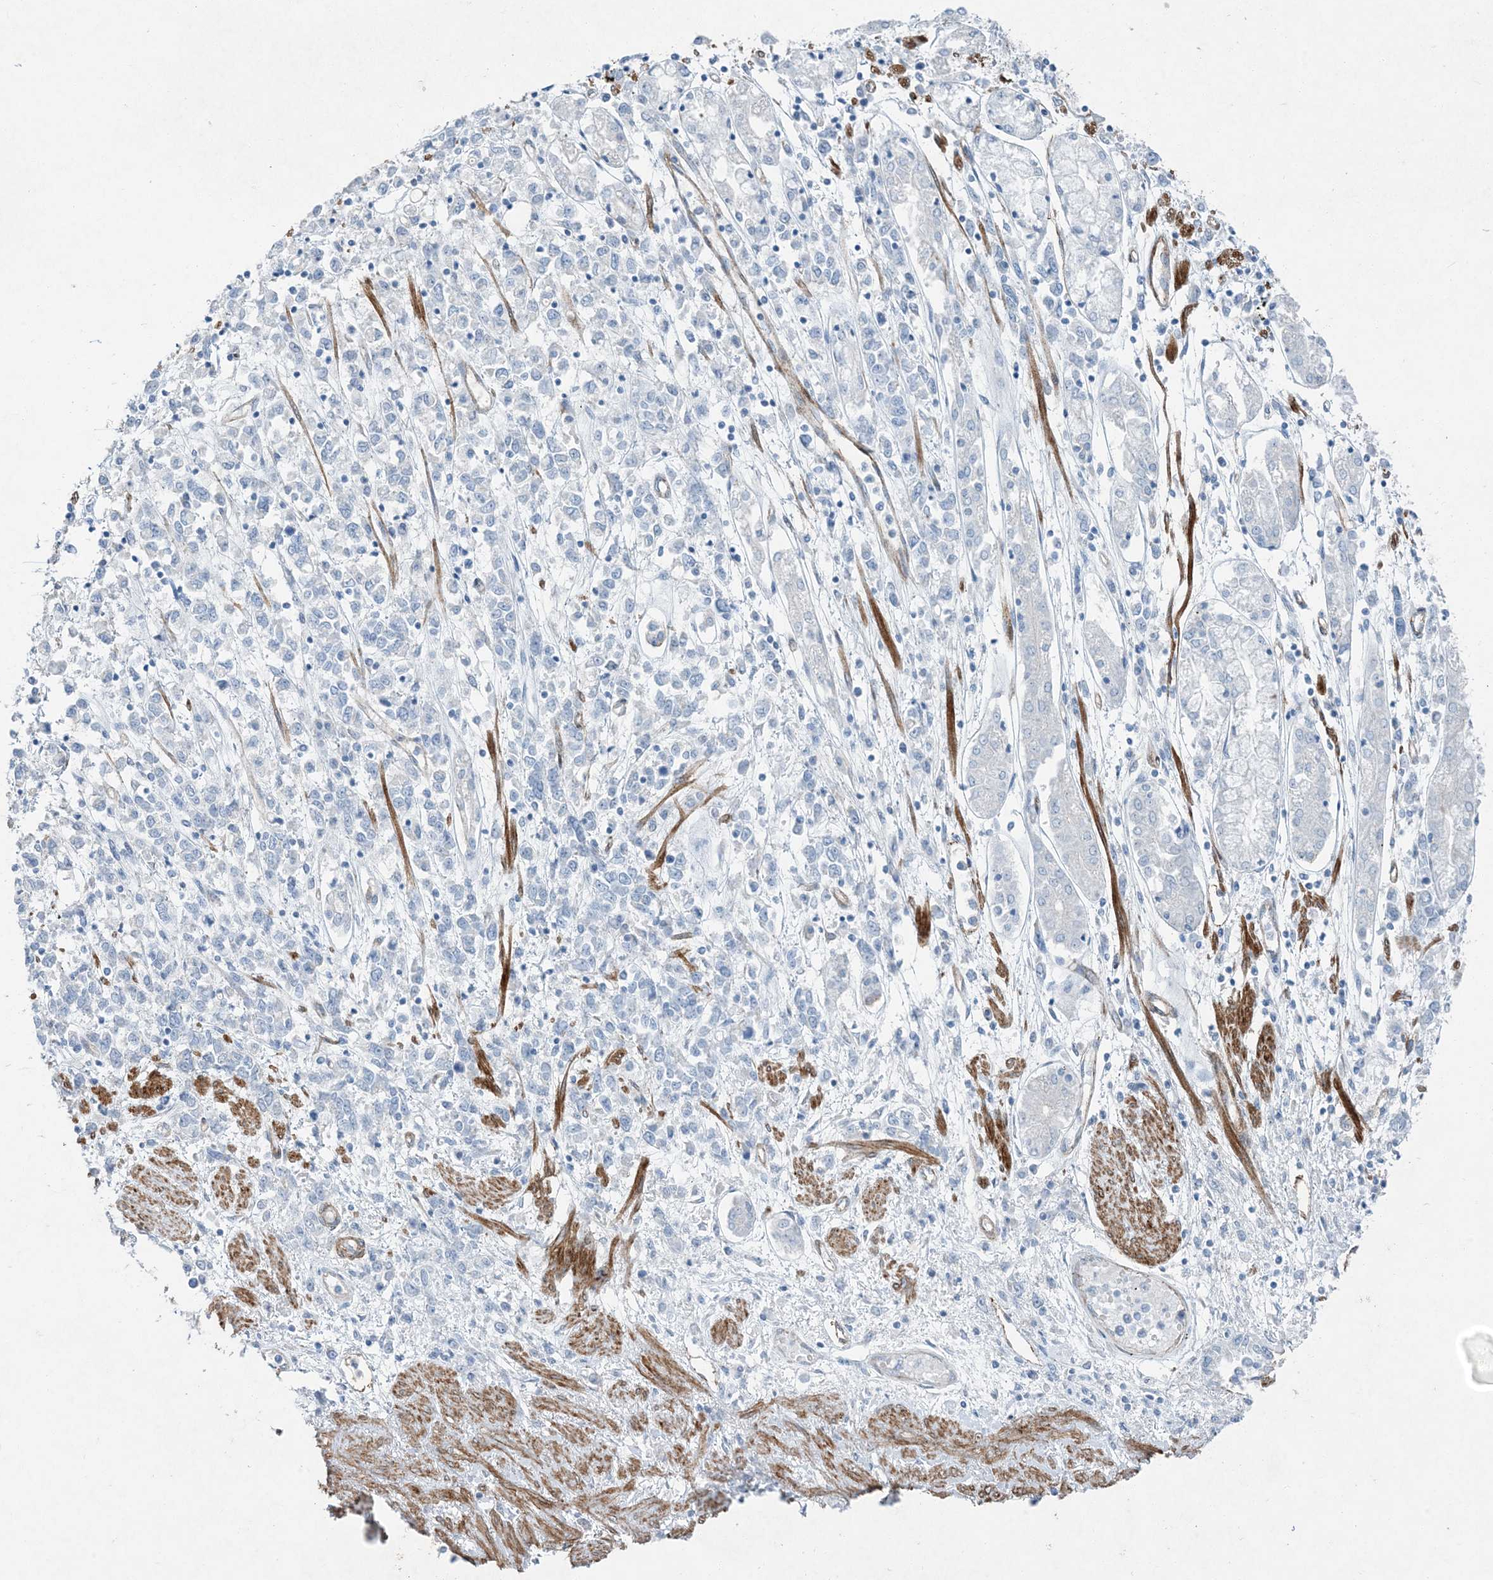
{"staining": {"intensity": "negative", "quantity": "none", "location": "none"}, "tissue": "stomach cancer", "cell_type": "Tumor cells", "image_type": "cancer", "snomed": [{"axis": "morphology", "description": "Adenocarcinoma, NOS"}, {"axis": "topography", "description": "Stomach"}], "caption": "Micrograph shows no significant protein staining in tumor cells of stomach cancer.", "gene": "PGM5", "patient": {"sex": "female", "age": 76}}